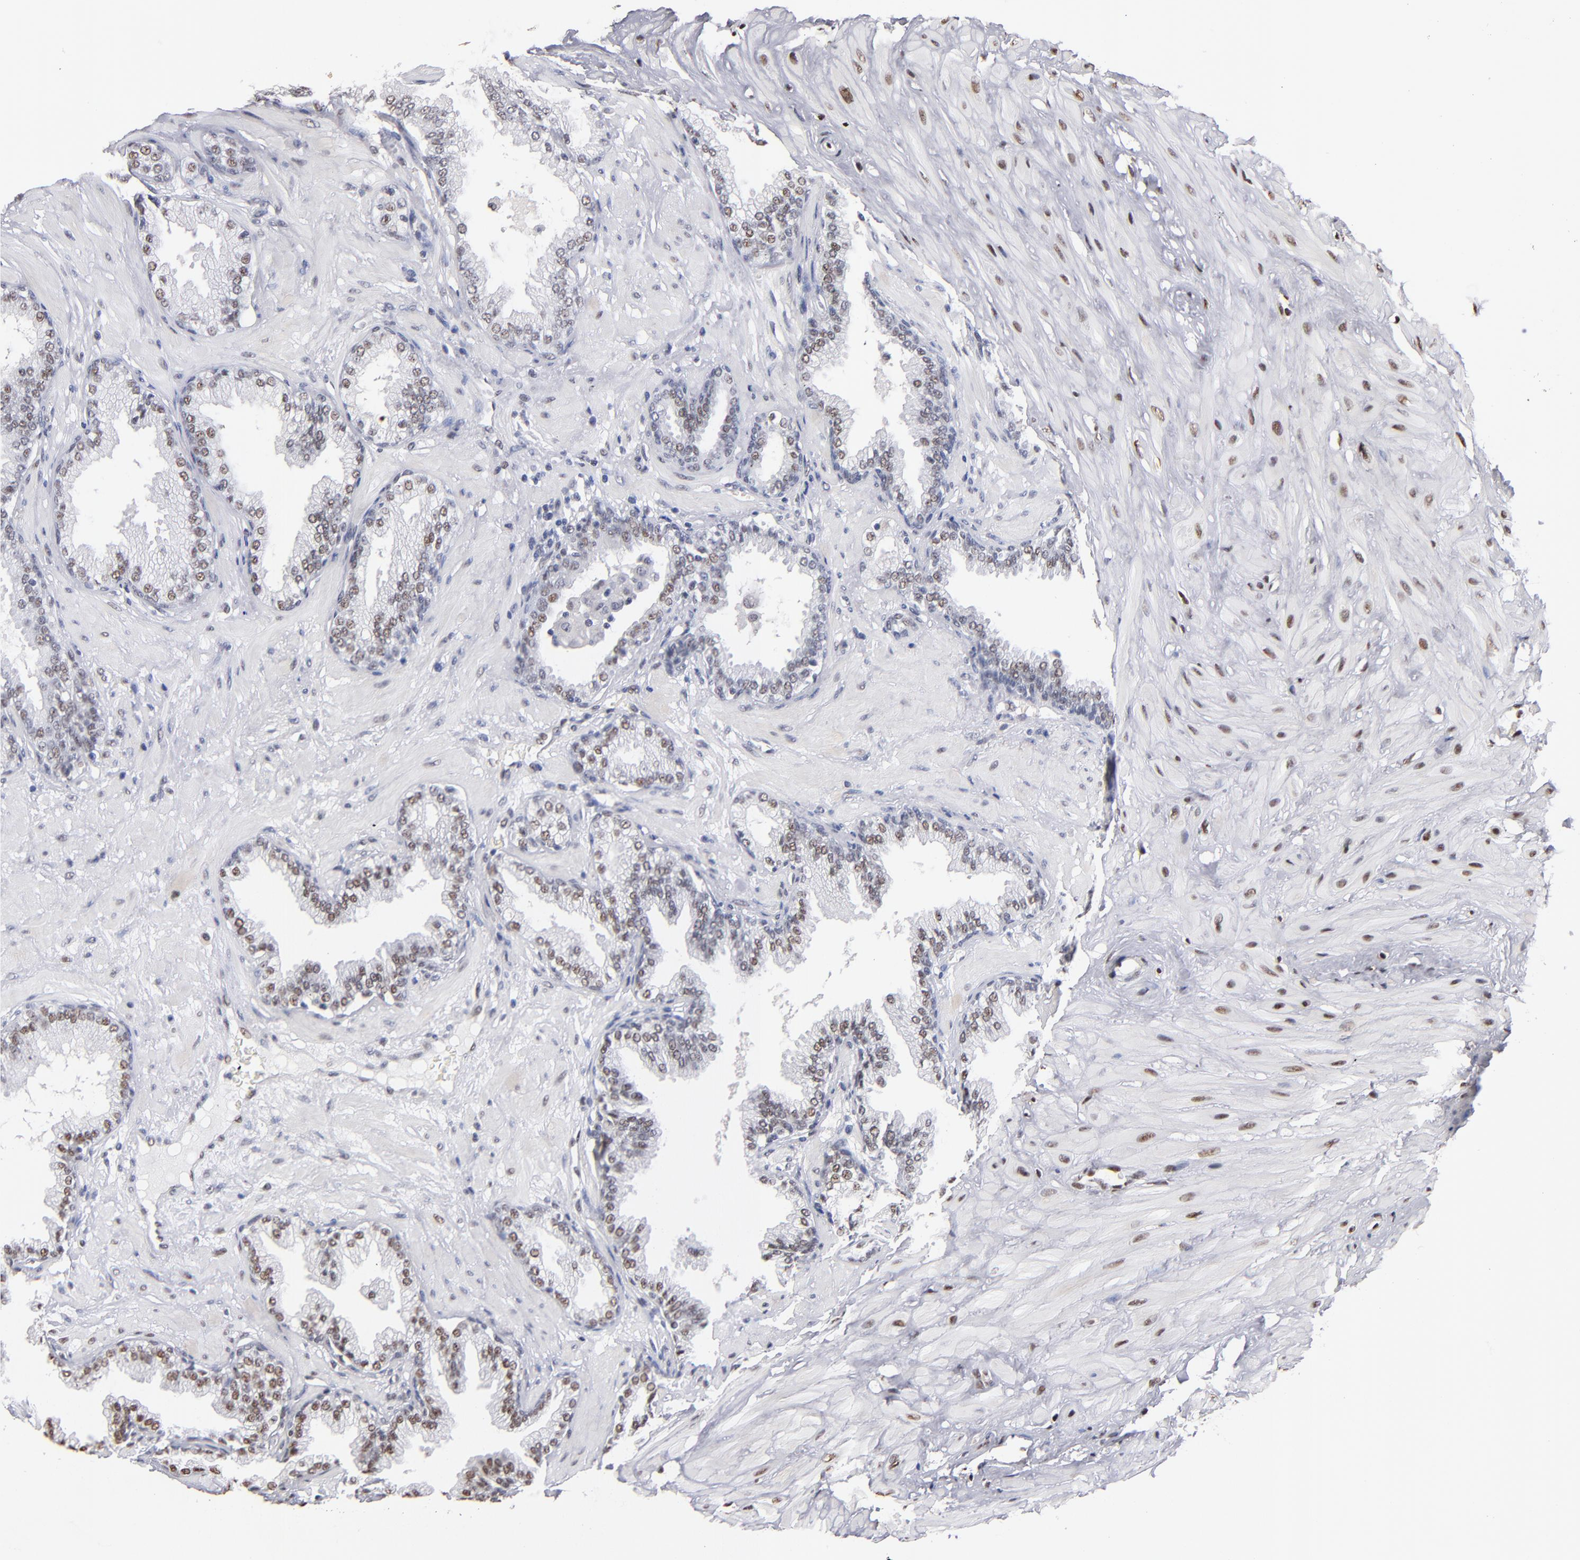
{"staining": {"intensity": "weak", "quantity": "25%-75%", "location": "nuclear"}, "tissue": "prostate", "cell_type": "Glandular cells", "image_type": "normal", "snomed": [{"axis": "morphology", "description": "Normal tissue, NOS"}, {"axis": "topography", "description": "Prostate"}], "caption": "A high-resolution micrograph shows IHC staining of normal prostate, which shows weak nuclear expression in about 25%-75% of glandular cells.", "gene": "MN1", "patient": {"sex": "male", "age": 64}}